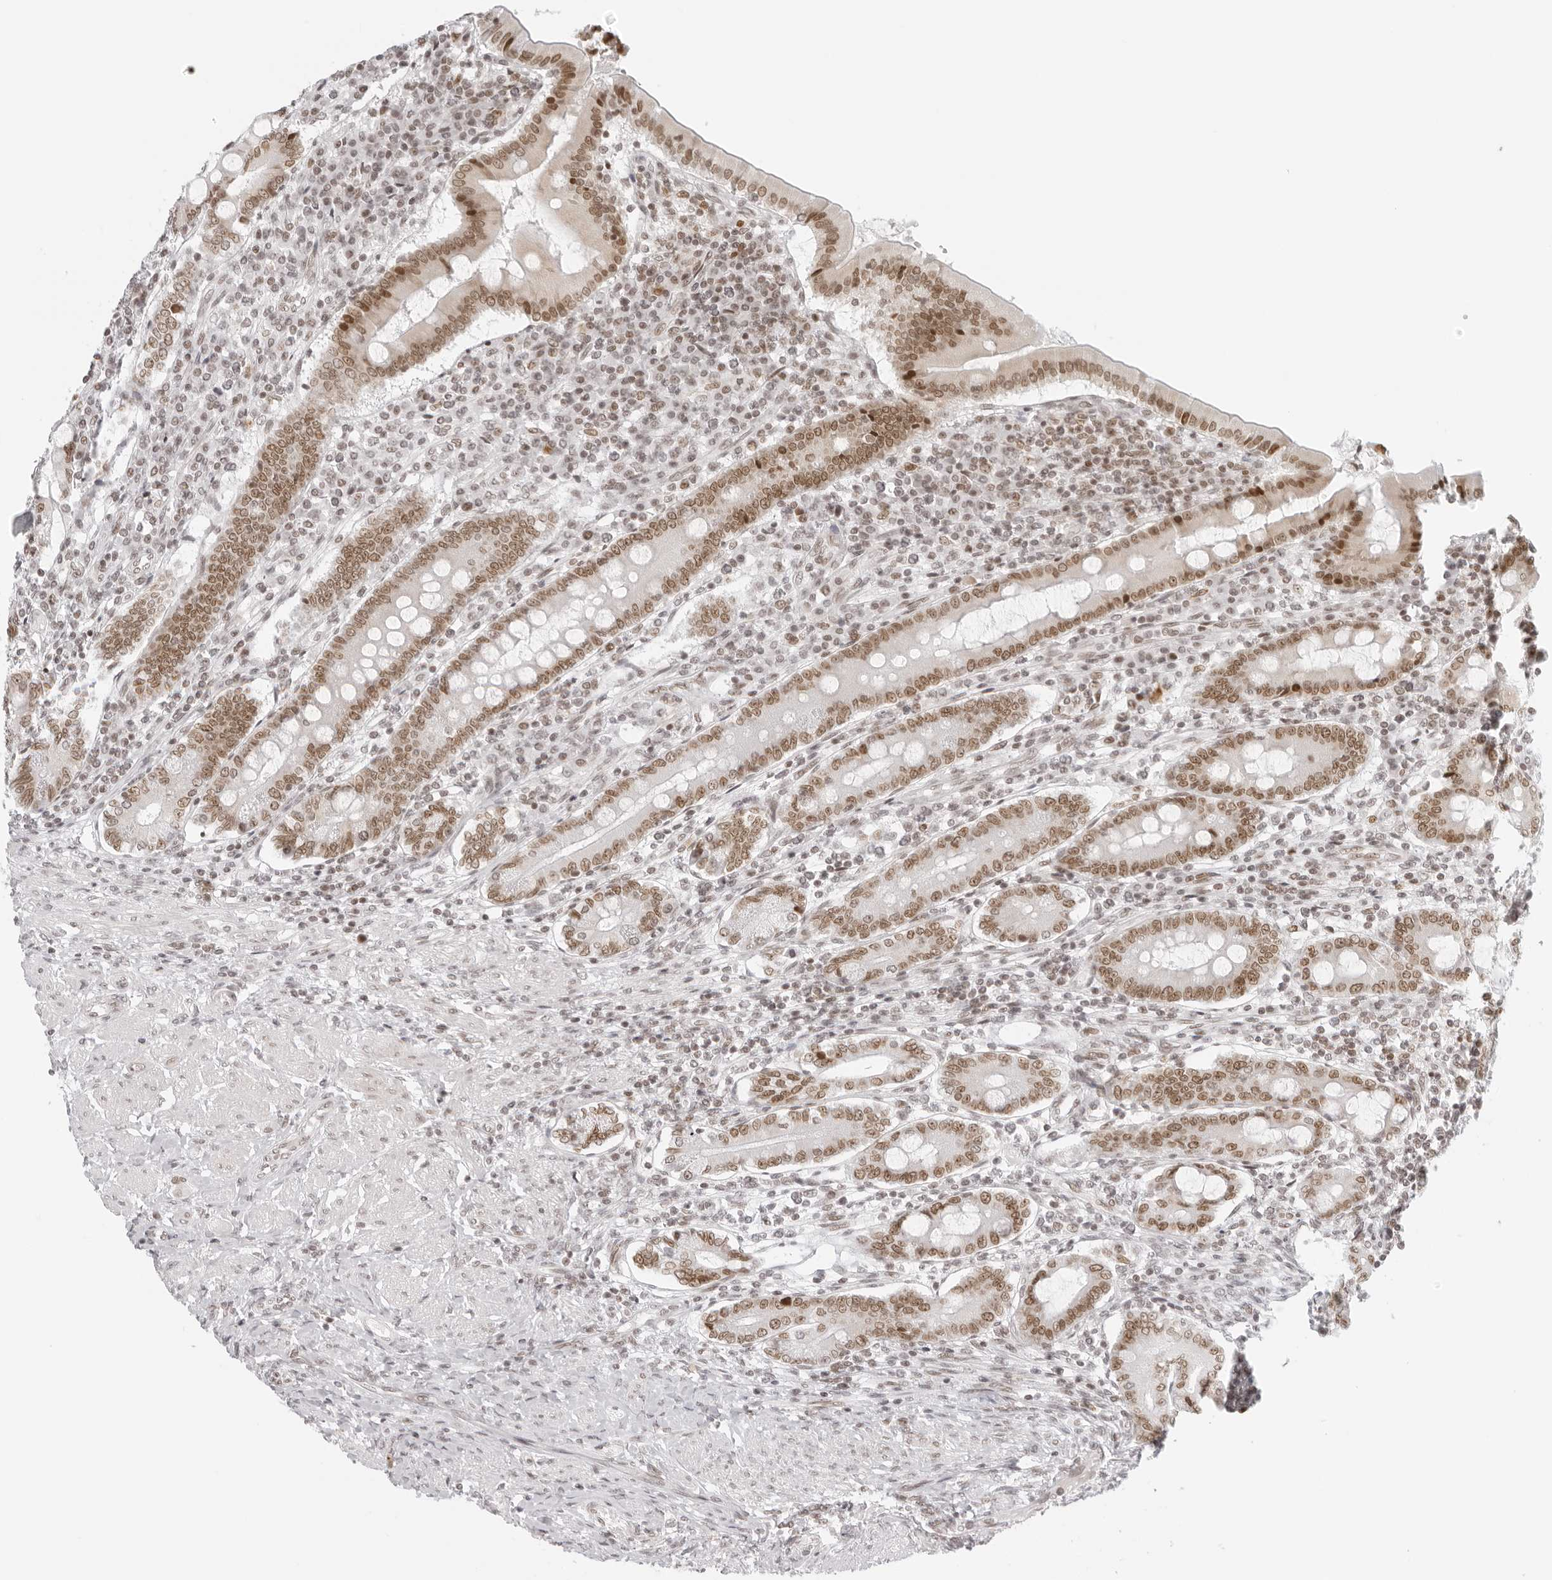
{"staining": {"intensity": "moderate", "quantity": ">75%", "location": "nuclear"}, "tissue": "duodenum", "cell_type": "Glandular cells", "image_type": "normal", "snomed": [{"axis": "morphology", "description": "Normal tissue, NOS"}, {"axis": "morphology", "description": "Adenocarcinoma, NOS"}, {"axis": "topography", "description": "Pancreas"}, {"axis": "topography", "description": "Duodenum"}], "caption": "IHC micrograph of normal human duodenum stained for a protein (brown), which reveals medium levels of moderate nuclear positivity in about >75% of glandular cells.", "gene": "RCC1", "patient": {"sex": "male", "age": 50}}